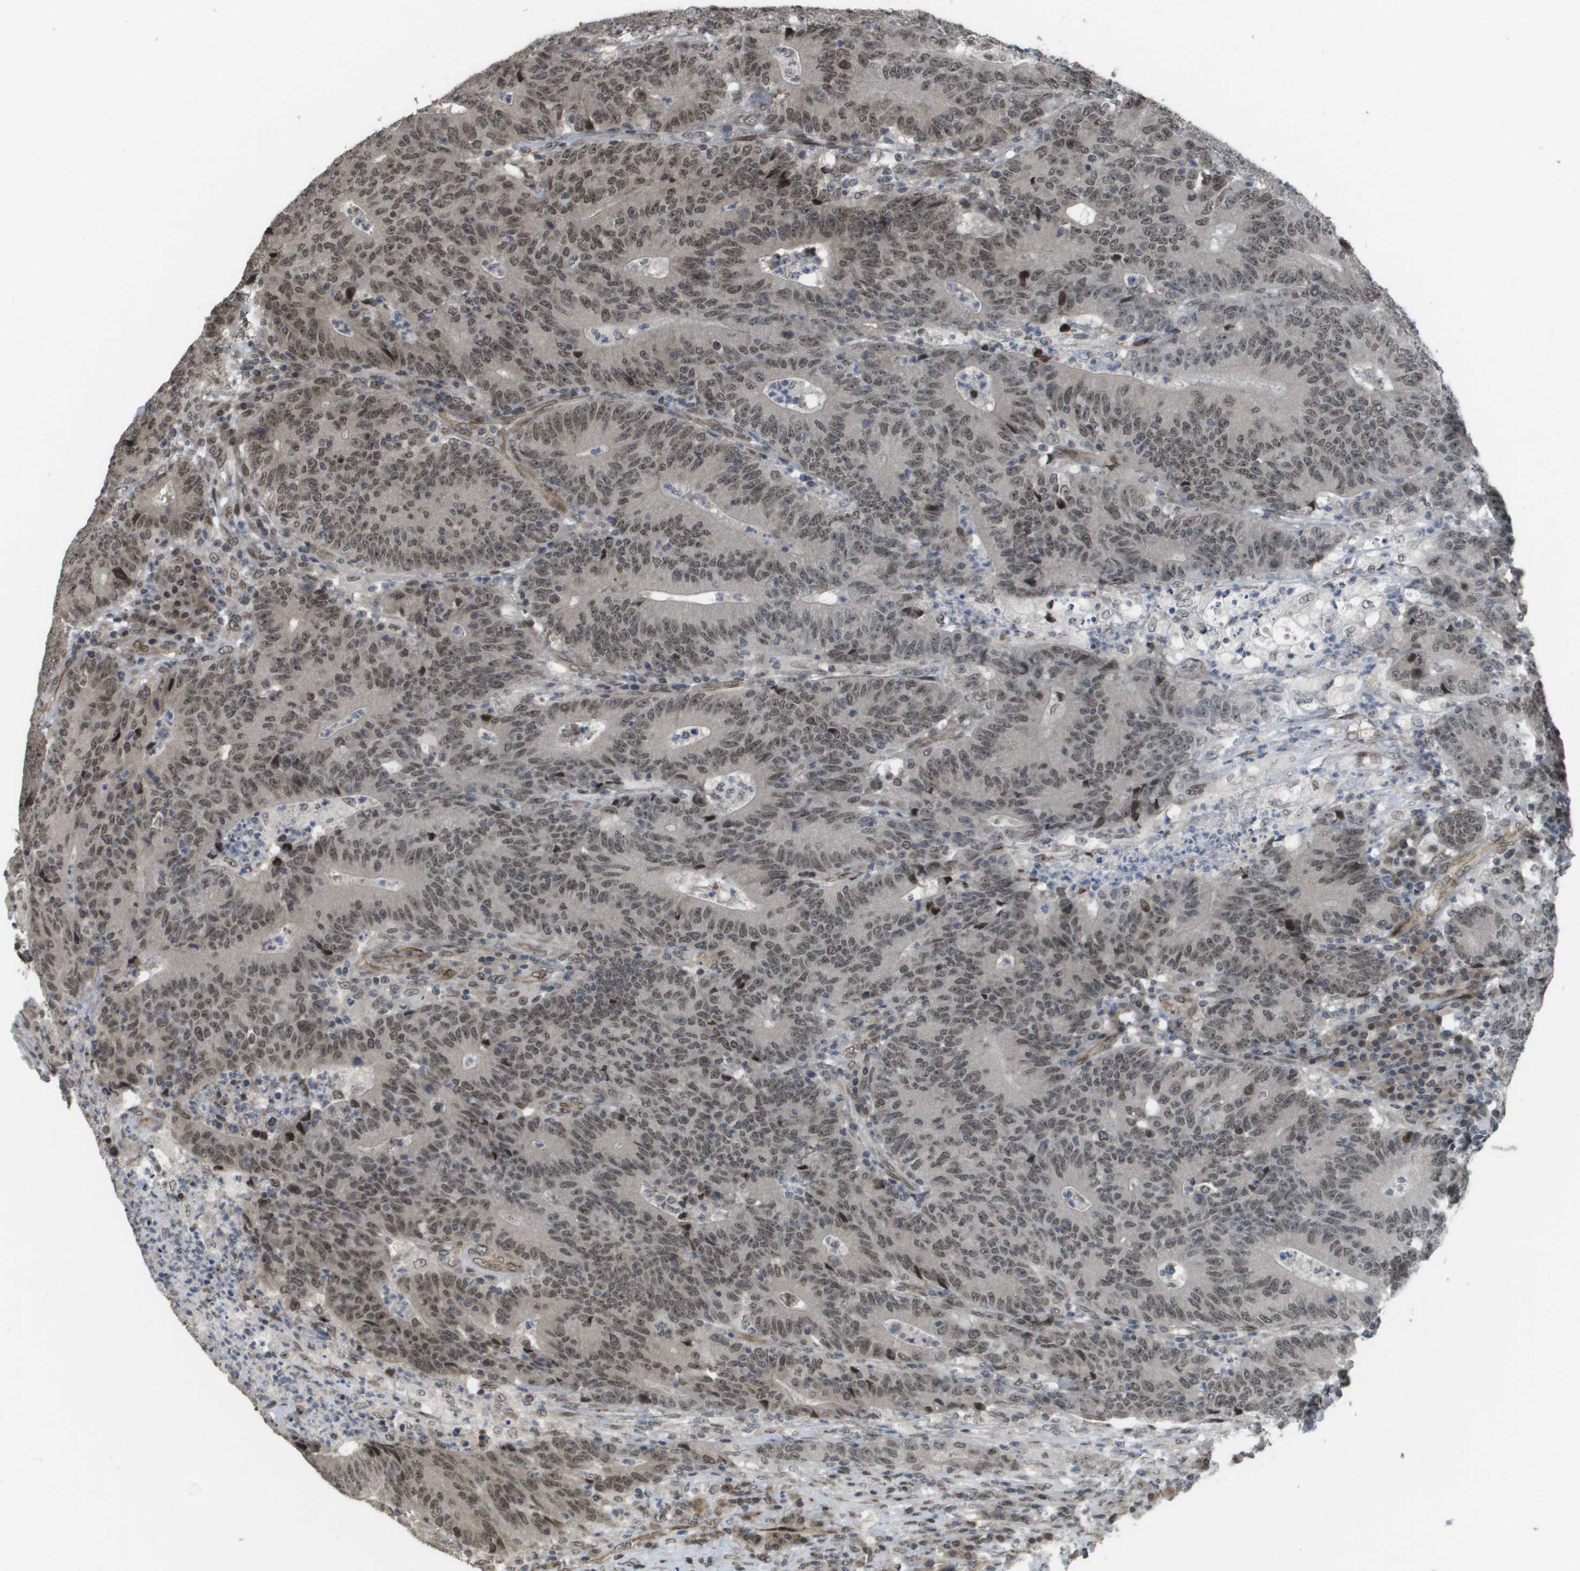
{"staining": {"intensity": "weak", "quantity": ">75%", "location": "nuclear"}, "tissue": "colorectal cancer", "cell_type": "Tumor cells", "image_type": "cancer", "snomed": [{"axis": "morphology", "description": "Normal tissue, NOS"}, {"axis": "morphology", "description": "Adenocarcinoma, NOS"}, {"axis": "topography", "description": "Colon"}], "caption": "Protein staining of colorectal cancer tissue reveals weak nuclear positivity in about >75% of tumor cells.", "gene": "KAT5", "patient": {"sex": "female", "age": 75}}